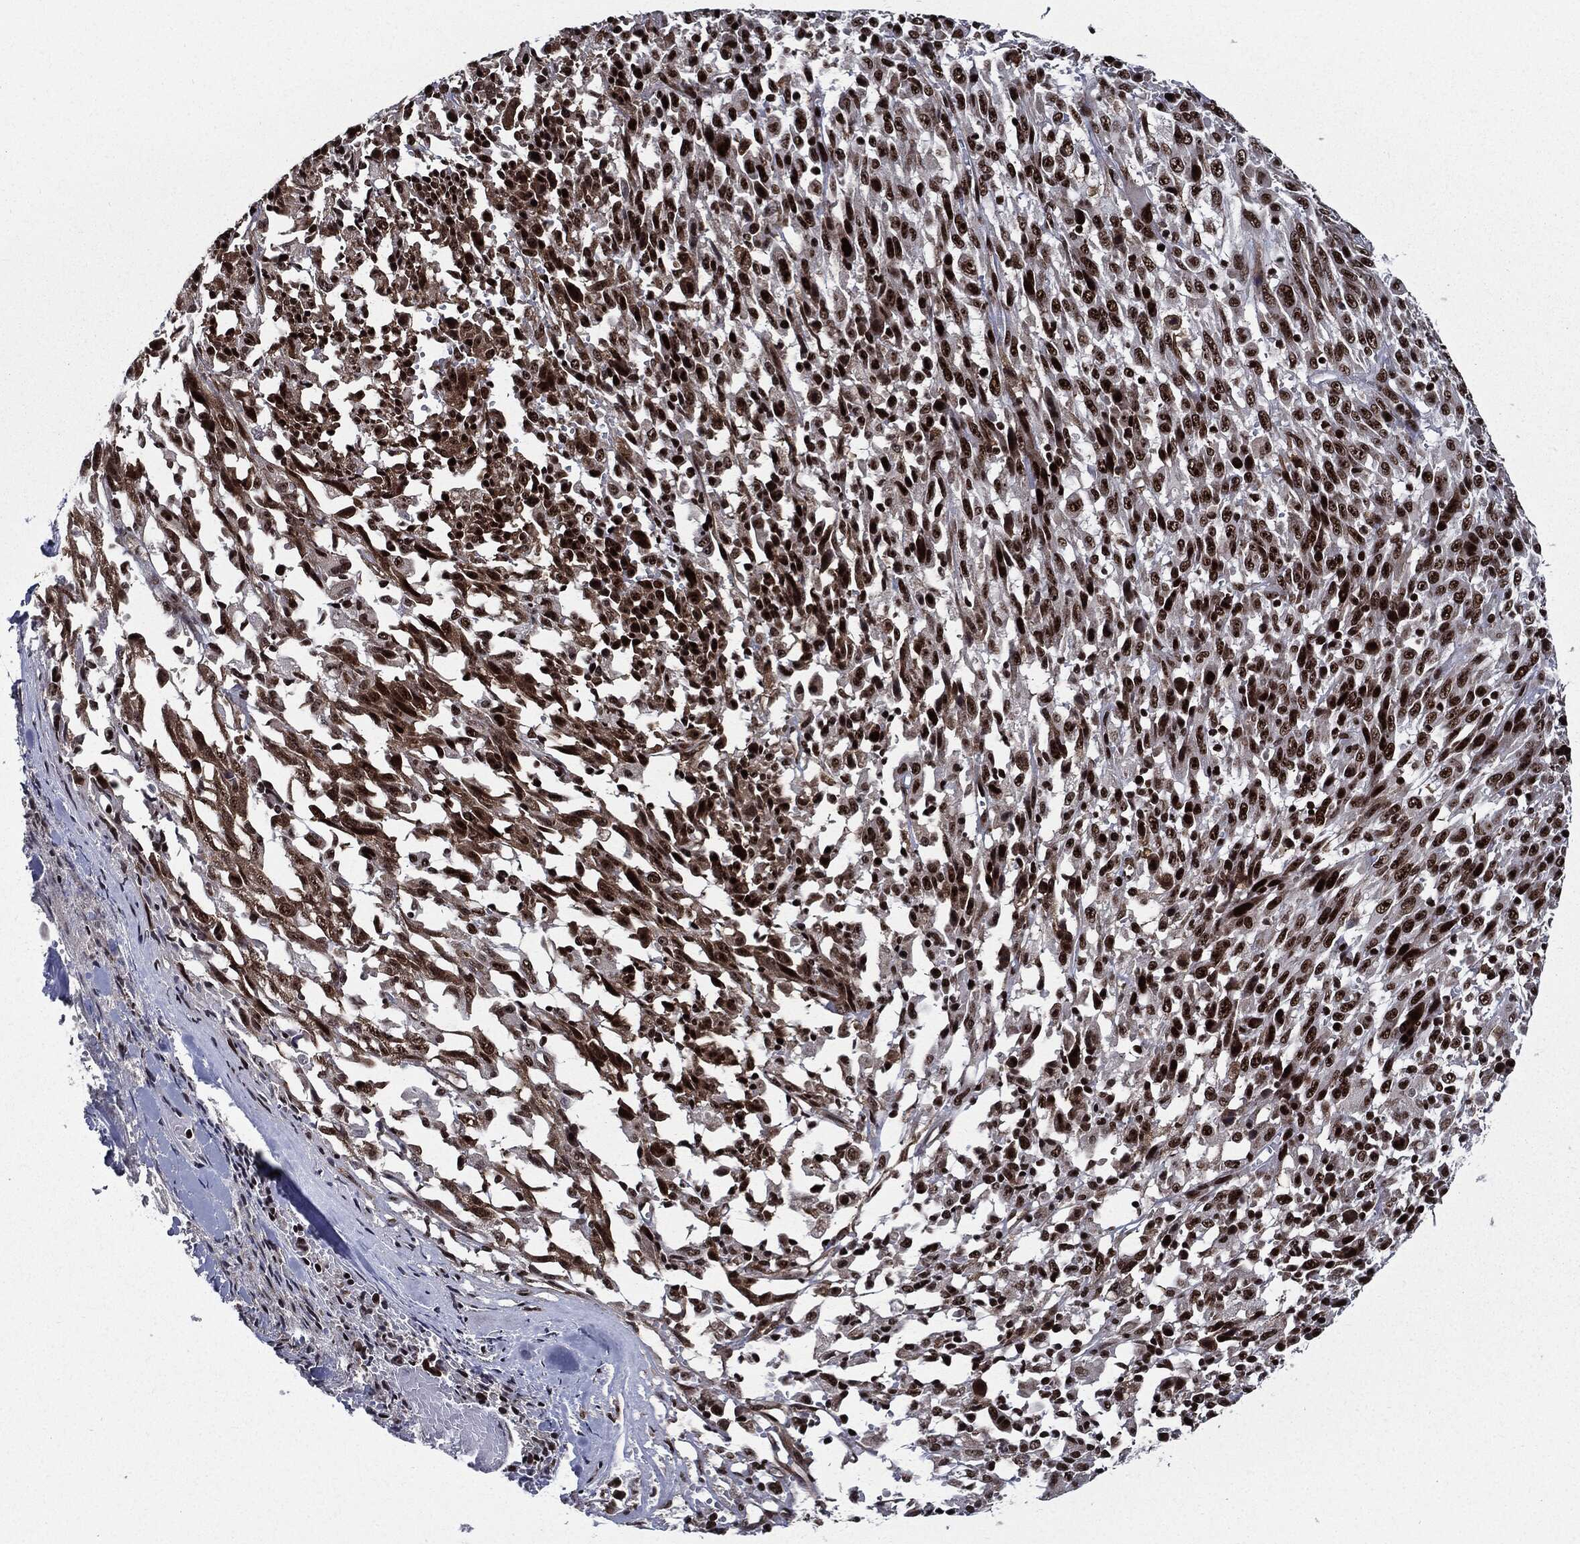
{"staining": {"intensity": "strong", "quantity": ">75%", "location": "nuclear"}, "tissue": "melanoma", "cell_type": "Tumor cells", "image_type": "cancer", "snomed": [{"axis": "morphology", "description": "Malignant melanoma, NOS"}, {"axis": "topography", "description": "Skin"}], "caption": "Strong nuclear positivity is appreciated in approximately >75% of tumor cells in melanoma. (Brightfield microscopy of DAB IHC at high magnification).", "gene": "ZFP91", "patient": {"sex": "female", "age": 91}}